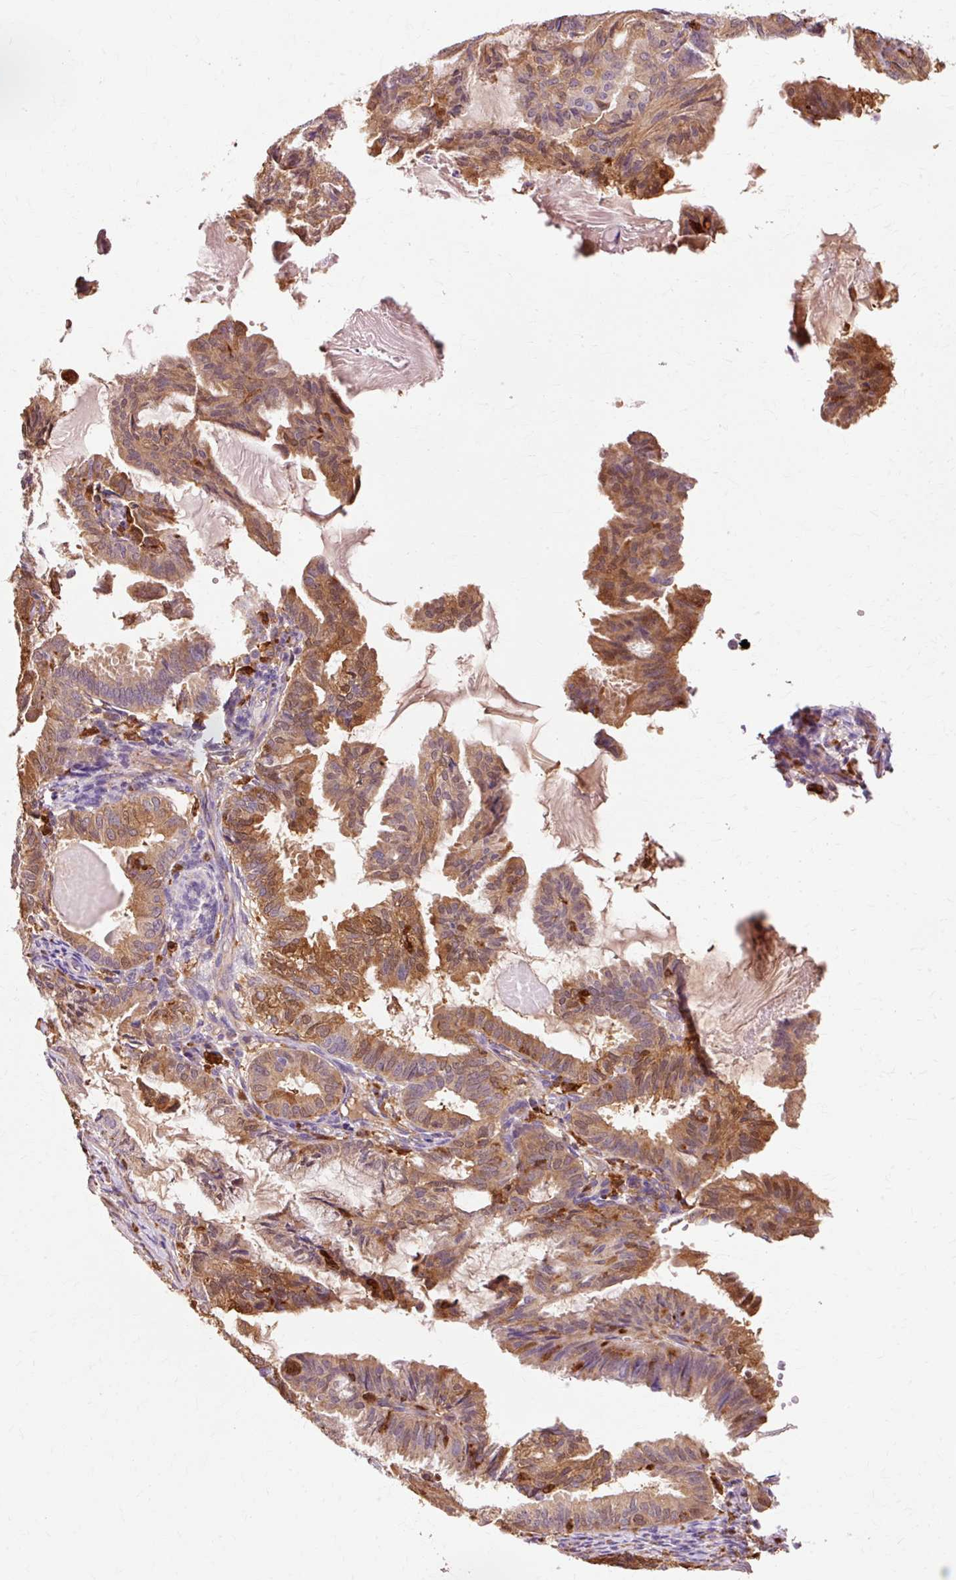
{"staining": {"intensity": "moderate", "quantity": ">75%", "location": "cytoplasmic/membranous"}, "tissue": "endometrial cancer", "cell_type": "Tumor cells", "image_type": "cancer", "snomed": [{"axis": "morphology", "description": "Adenocarcinoma, NOS"}, {"axis": "topography", "description": "Endometrium"}], "caption": "Immunohistochemical staining of endometrial adenocarcinoma displays moderate cytoplasmic/membranous protein expression in about >75% of tumor cells.", "gene": "GPX1", "patient": {"sex": "female", "age": 86}}